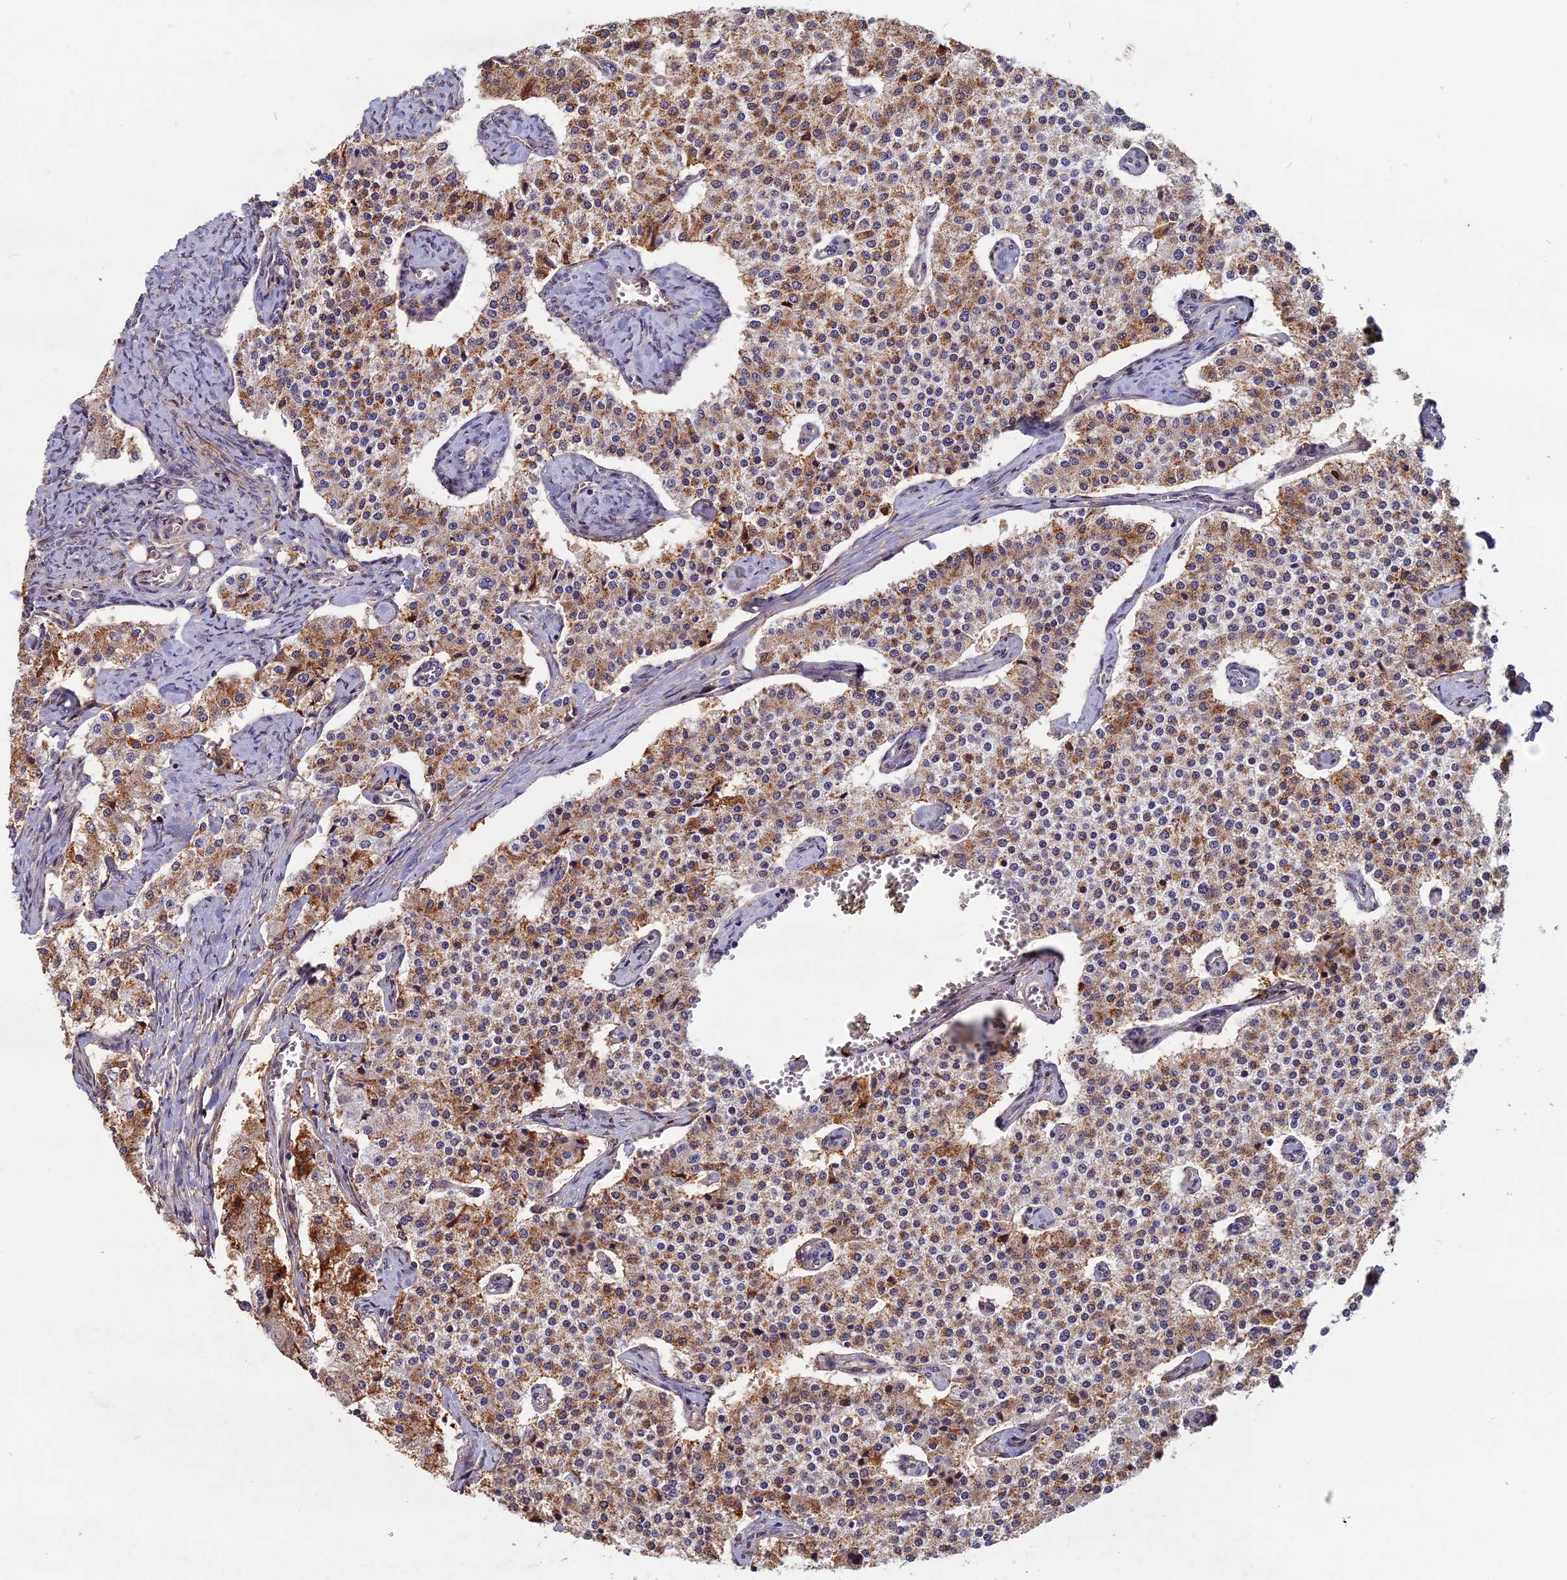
{"staining": {"intensity": "moderate", "quantity": ">75%", "location": "cytoplasmic/membranous"}, "tissue": "carcinoid", "cell_type": "Tumor cells", "image_type": "cancer", "snomed": [{"axis": "morphology", "description": "Carcinoid, malignant, NOS"}, {"axis": "topography", "description": "Colon"}], "caption": "Immunohistochemical staining of human carcinoid shows moderate cytoplasmic/membranous protein positivity in approximately >75% of tumor cells.", "gene": "SPG11", "patient": {"sex": "female", "age": 52}}